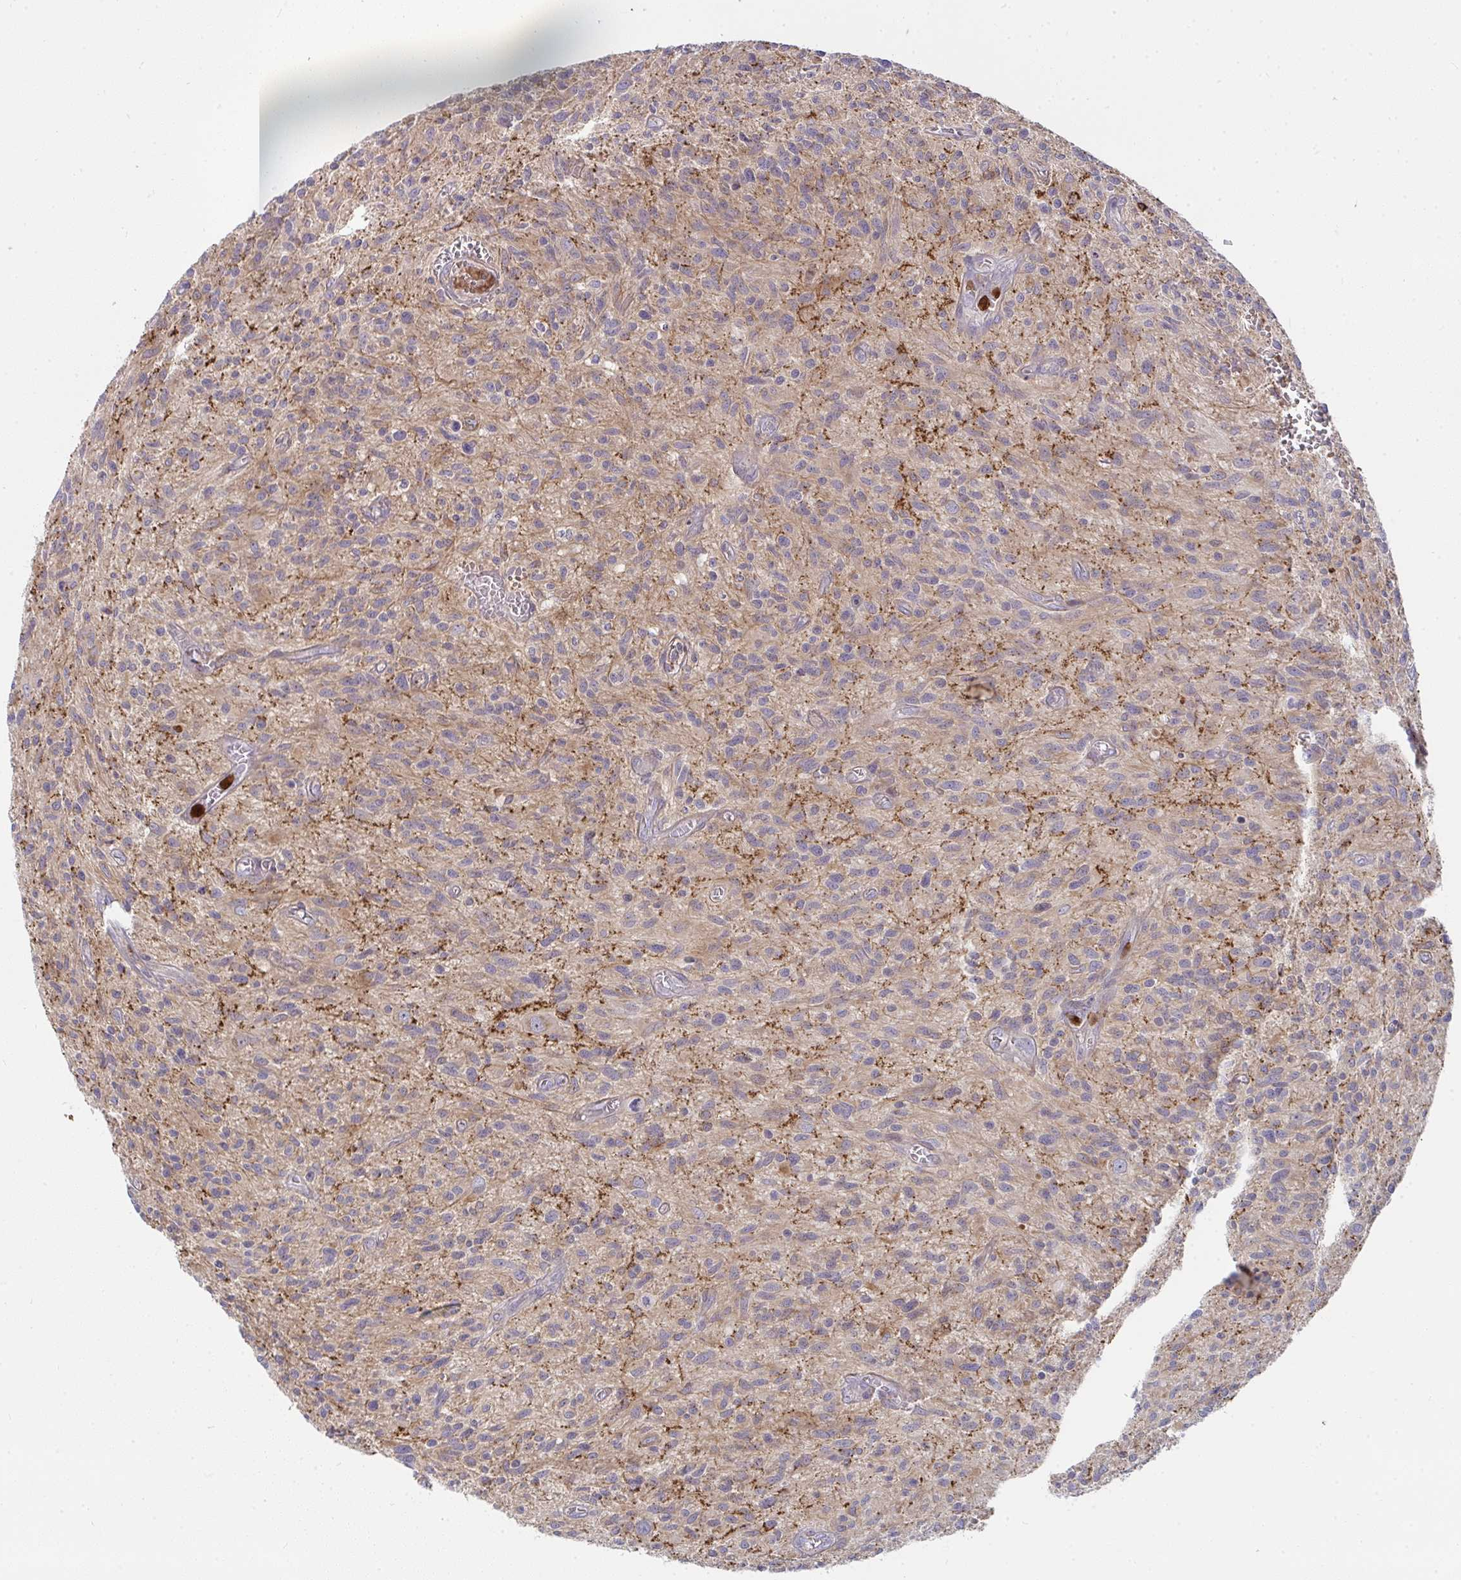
{"staining": {"intensity": "weak", "quantity": "<25%", "location": "cytoplasmic/membranous"}, "tissue": "glioma", "cell_type": "Tumor cells", "image_type": "cancer", "snomed": [{"axis": "morphology", "description": "Glioma, malignant, High grade"}, {"axis": "topography", "description": "Brain"}], "caption": "Immunohistochemistry of malignant glioma (high-grade) displays no staining in tumor cells.", "gene": "CSF3R", "patient": {"sex": "male", "age": 75}}